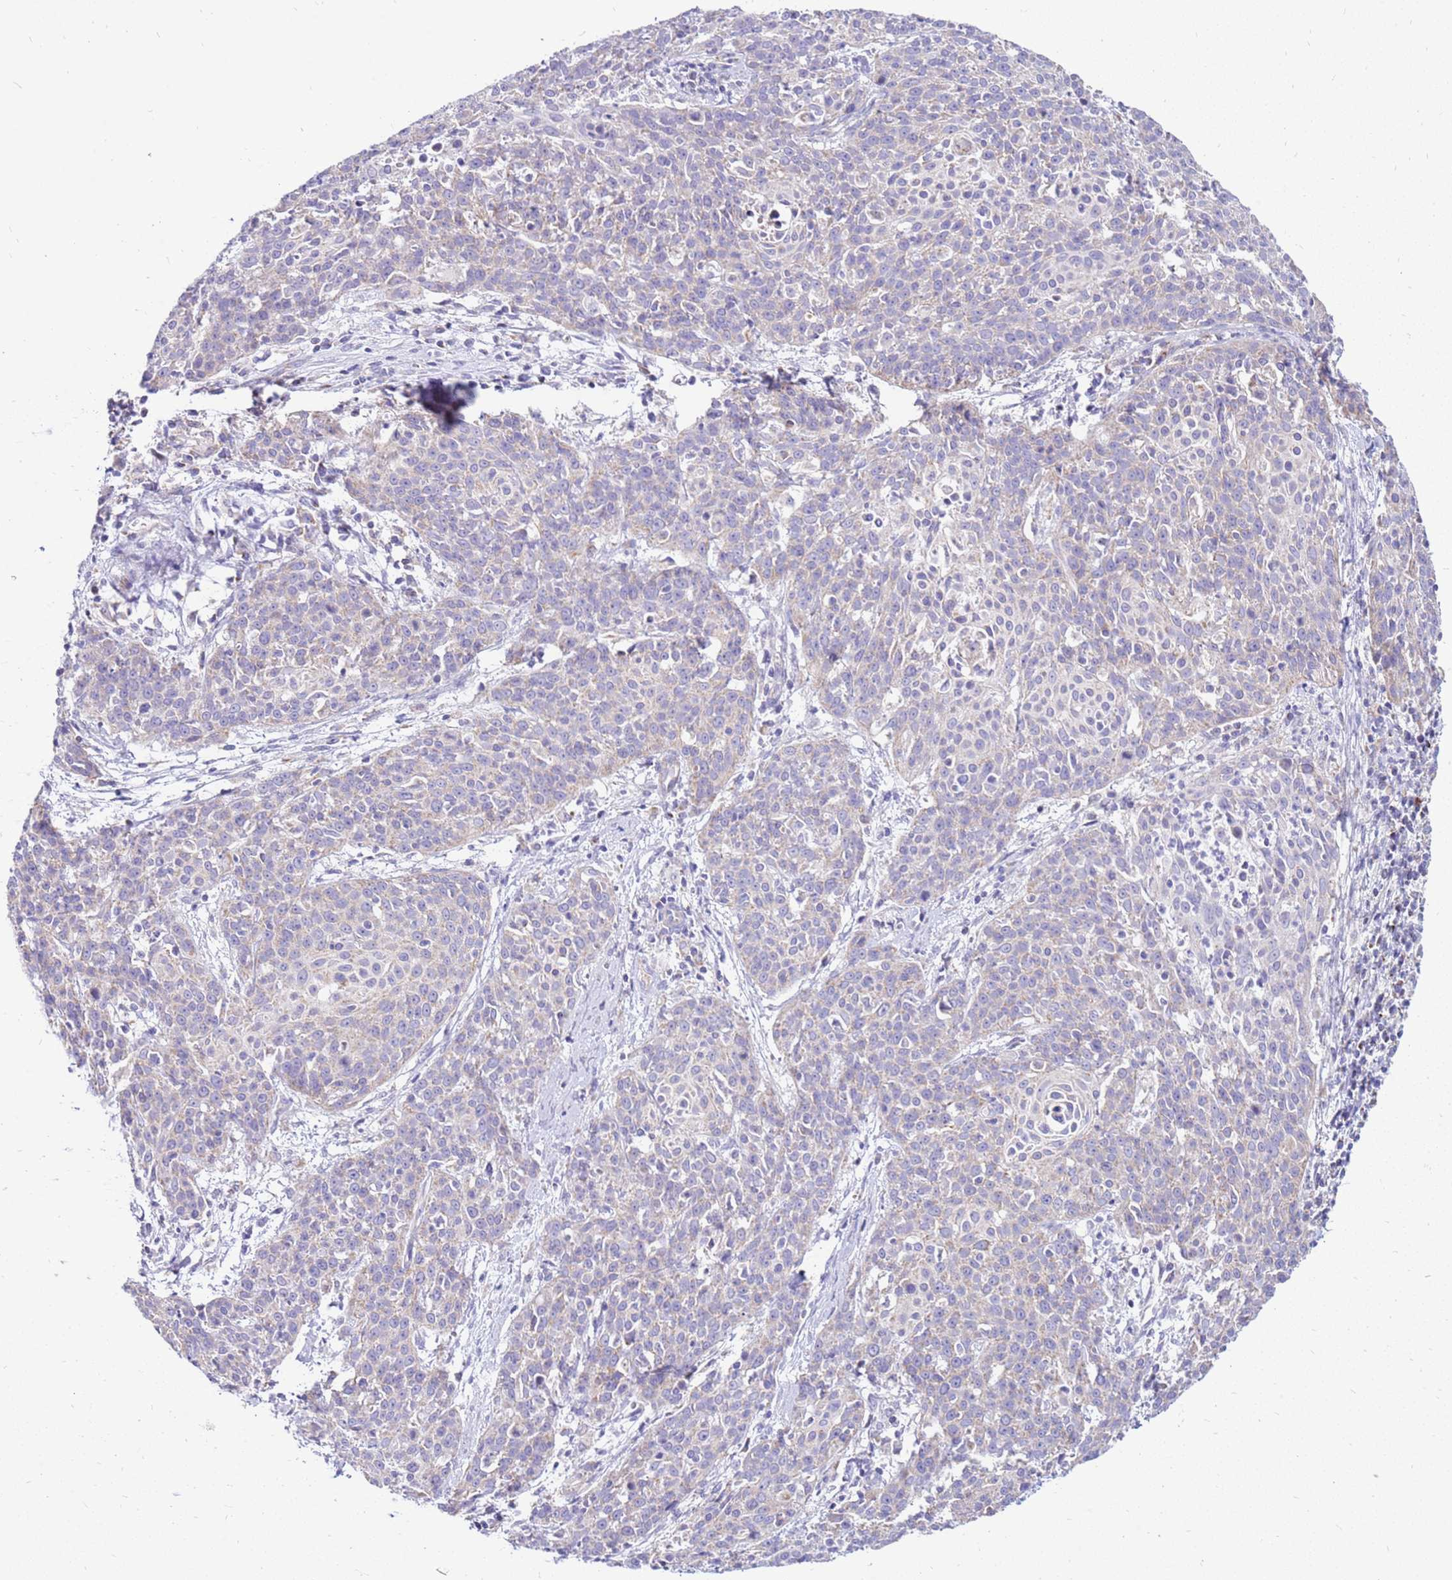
{"staining": {"intensity": "negative", "quantity": "none", "location": "none"}, "tissue": "cervical cancer", "cell_type": "Tumor cells", "image_type": "cancer", "snomed": [{"axis": "morphology", "description": "Squamous cell carcinoma, NOS"}, {"axis": "topography", "description": "Cervix"}], "caption": "The micrograph shows no significant staining in tumor cells of cervical cancer (squamous cell carcinoma).", "gene": "IGF1R", "patient": {"sex": "female", "age": 38}}